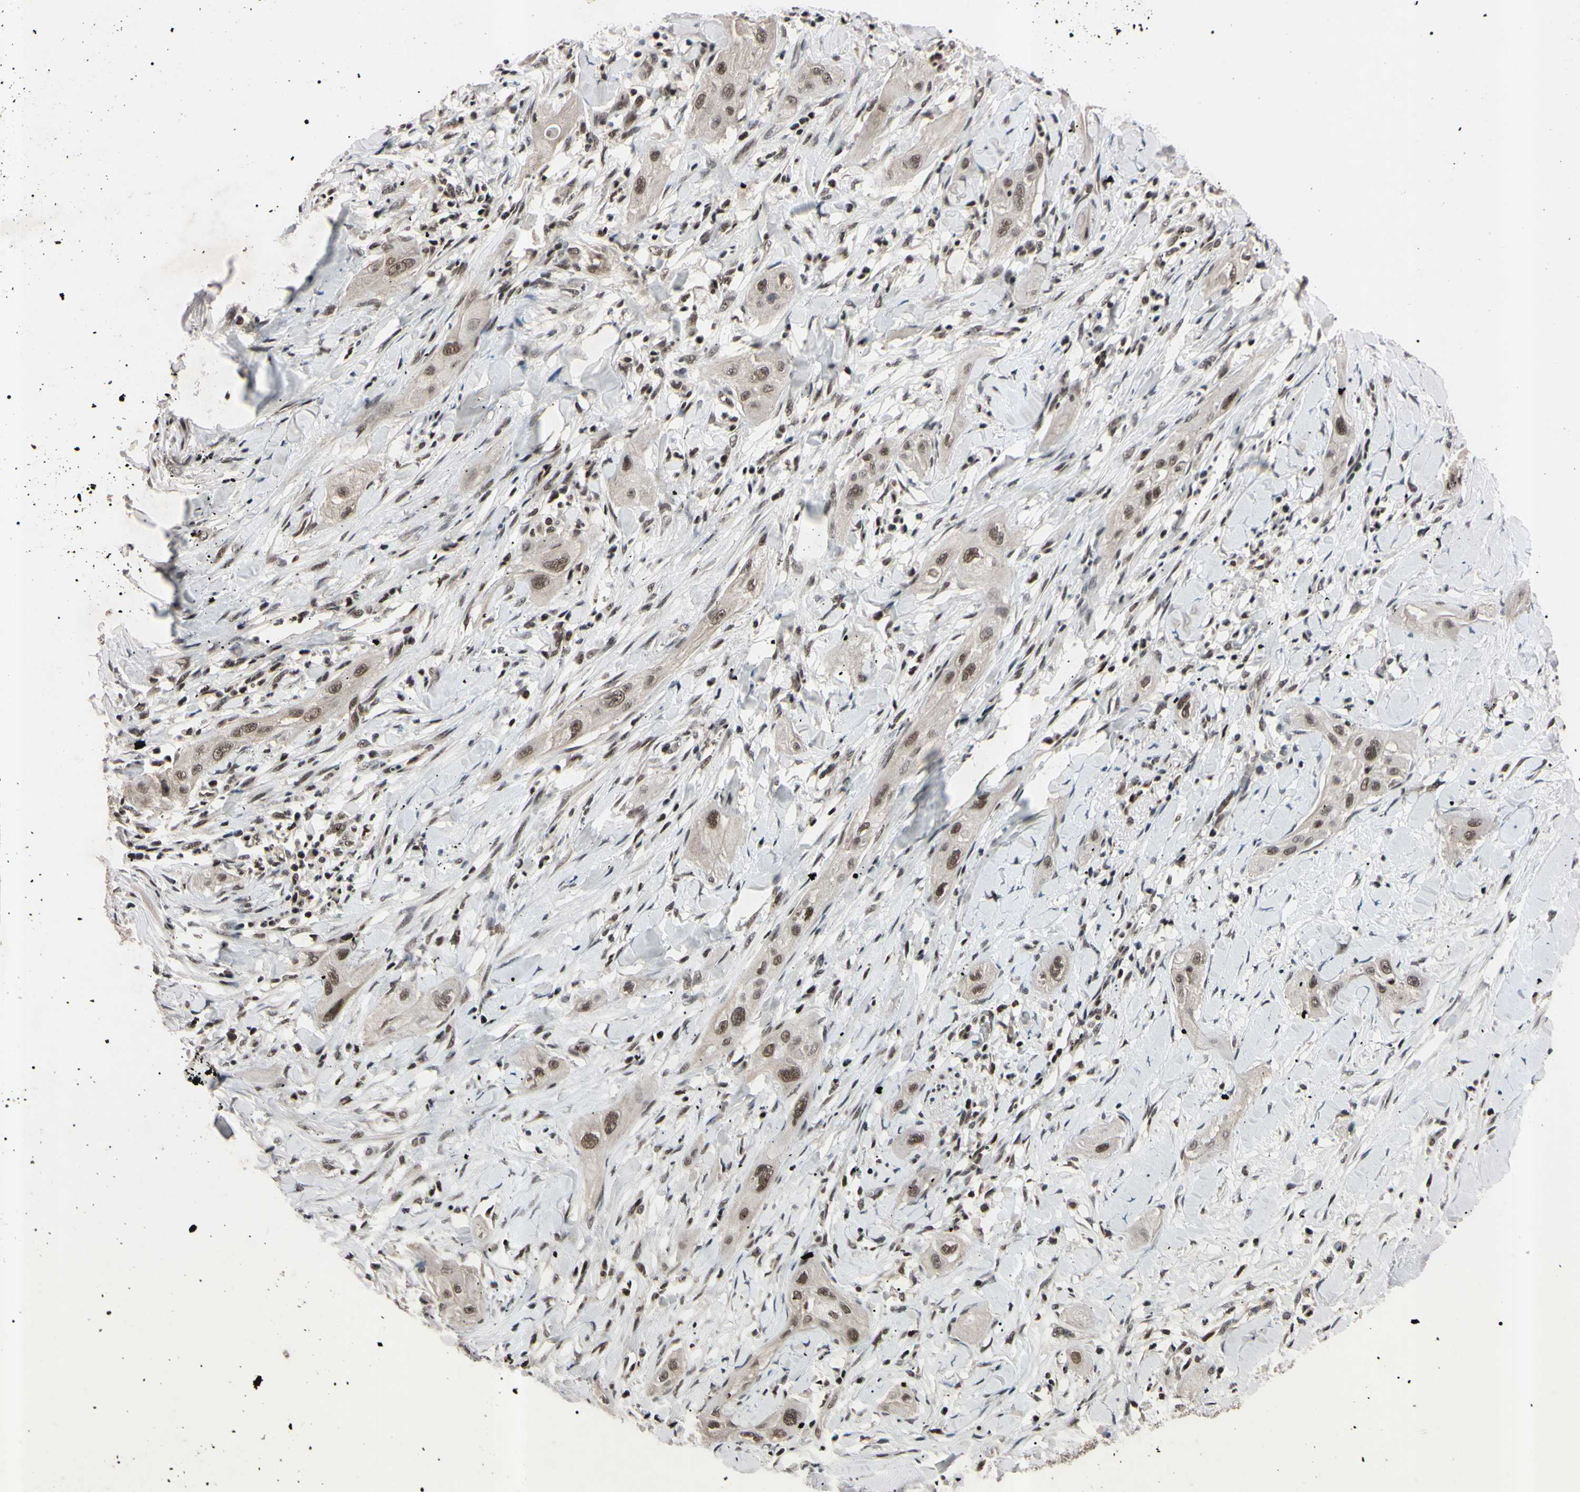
{"staining": {"intensity": "moderate", "quantity": ">75%", "location": "nuclear"}, "tissue": "lung cancer", "cell_type": "Tumor cells", "image_type": "cancer", "snomed": [{"axis": "morphology", "description": "Squamous cell carcinoma, NOS"}, {"axis": "topography", "description": "Lung"}], "caption": "Lung cancer (squamous cell carcinoma) stained with DAB immunohistochemistry (IHC) shows medium levels of moderate nuclear staining in about >75% of tumor cells.", "gene": "YY1", "patient": {"sex": "female", "age": 47}}